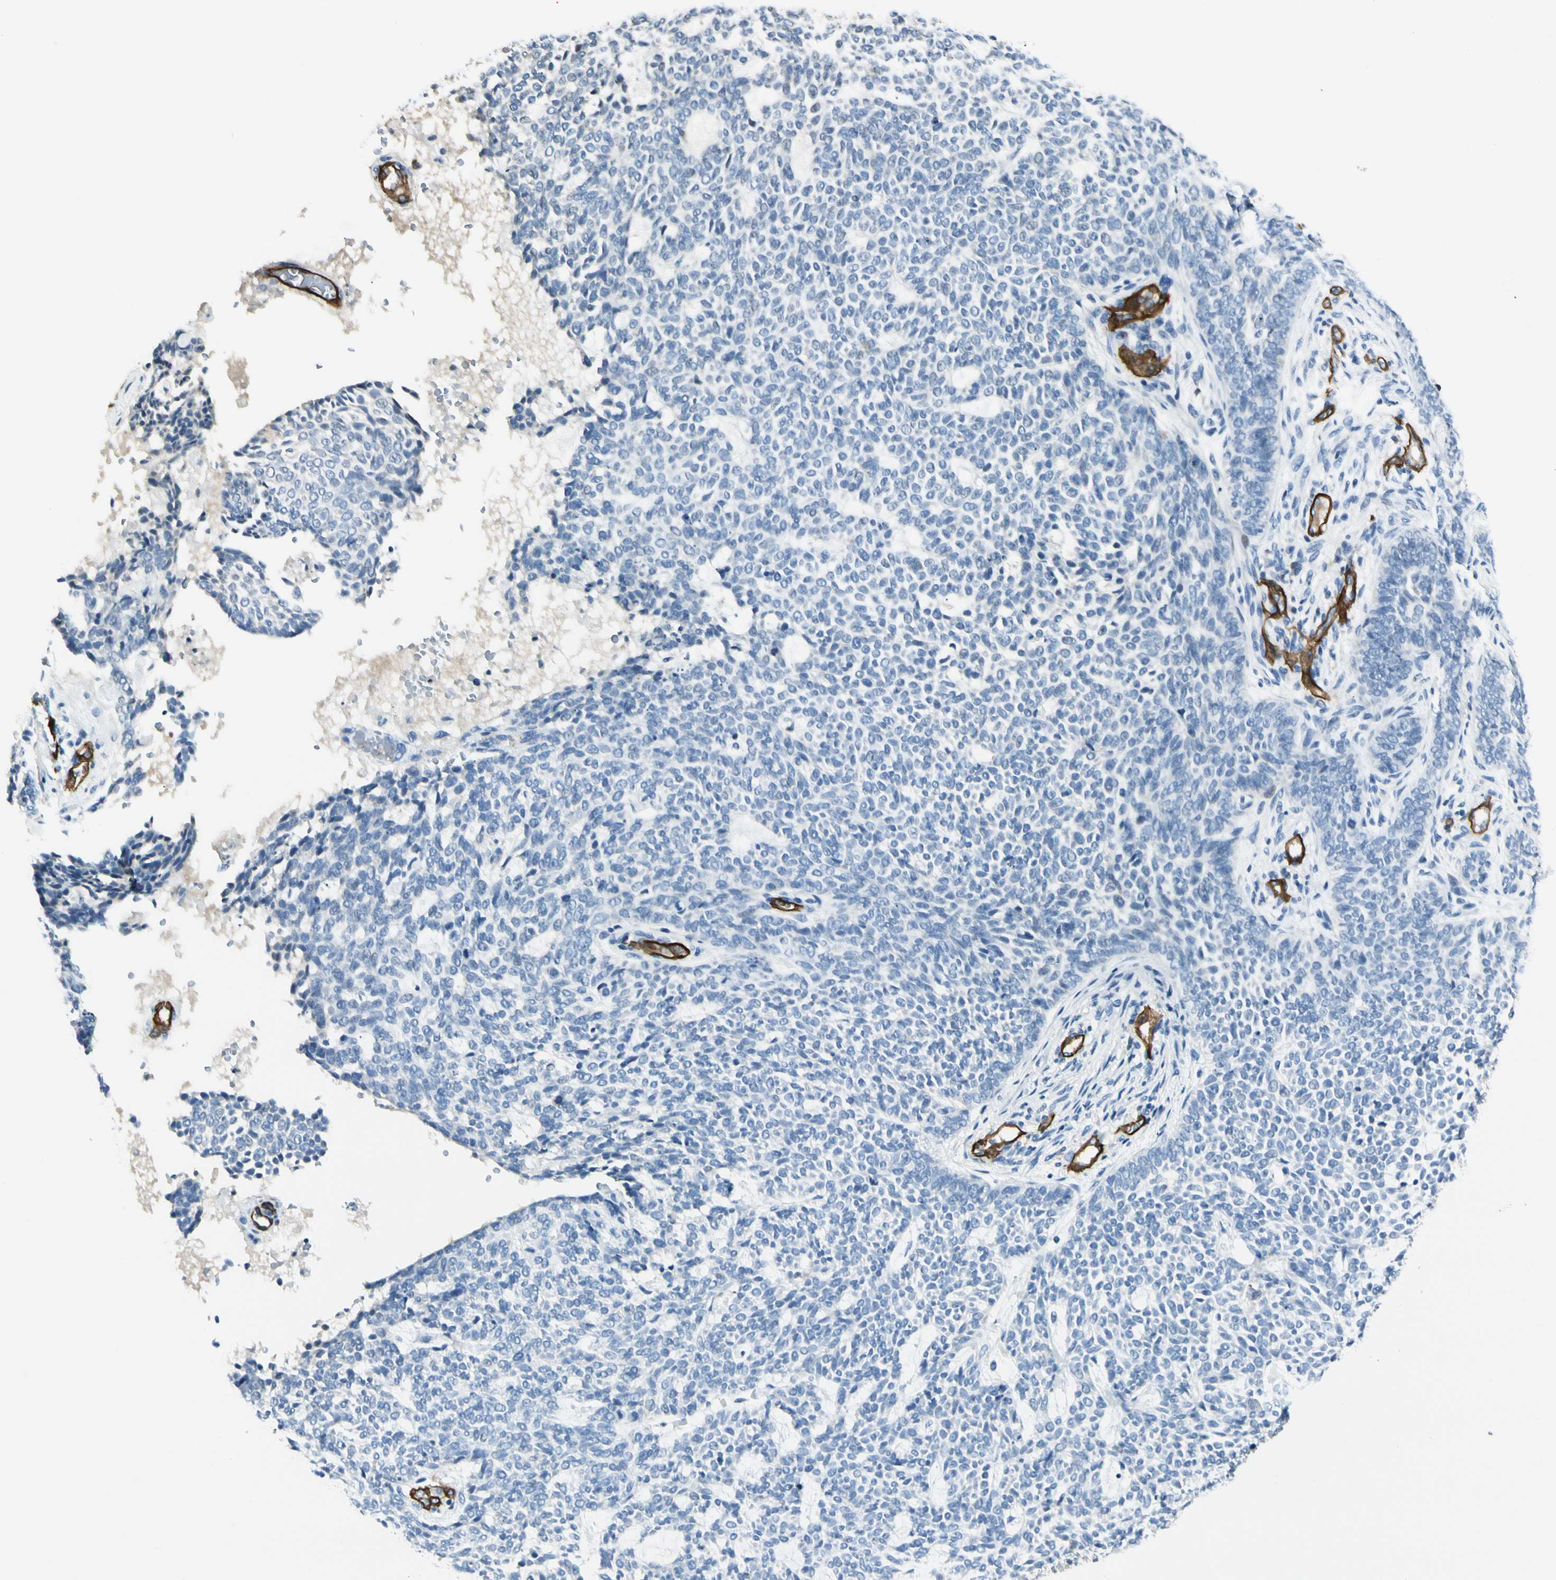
{"staining": {"intensity": "negative", "quantity": "none", "location": "none"}, "tissue": "skin cancer", "cell_type": "Tumor cells", "image_type": "cancer", "snomed": [{"axis": "morphology", "description": "Basal cell carcinoma"}, {"axis": "topography", "description": "Skin"}], "caption": "IHC image of basal cell carcinoma (skin) stained for a protein (brown), which displays no staining in tumor cells.", "gene": "CD93", "patient": {"sex": "male", "age": 87}}